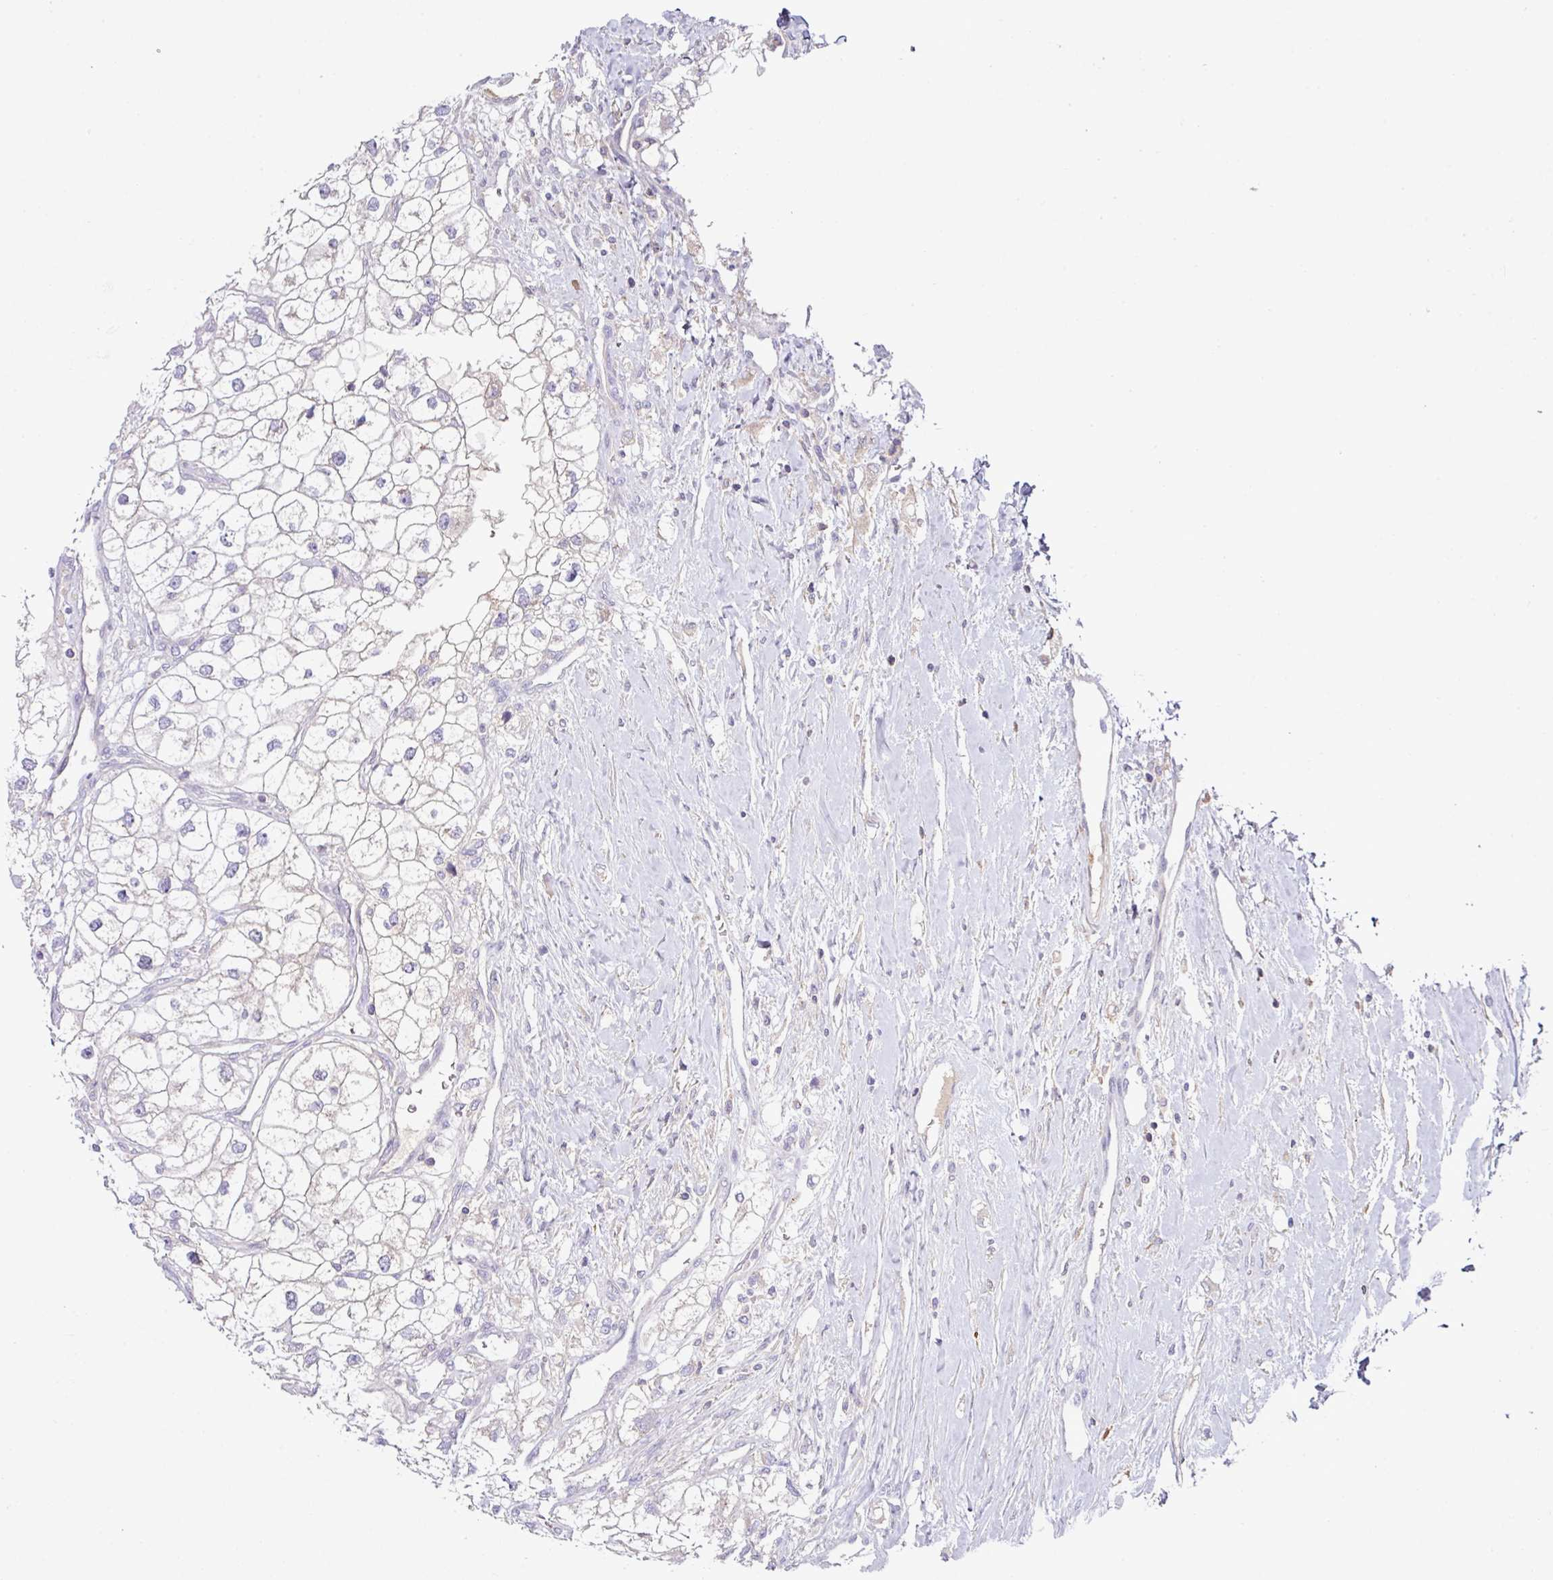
{"staining": {"intensity": "negative", "quantity": "none", "location": "none"}, "tissue": "renal cancer", "cell_type": "Tumor cells", "image_type": "cancer", "snomed": [{"axis": "morphology", "description": "Adenocarcinoma, NOS"}, {"axis": "topography", "description": "Kidney"}], "caption": "Tumor cells show no significant protein expression in renal cancer.", "gene": "SLAMF6", "patient": {"sex": "male", "age": 59}}